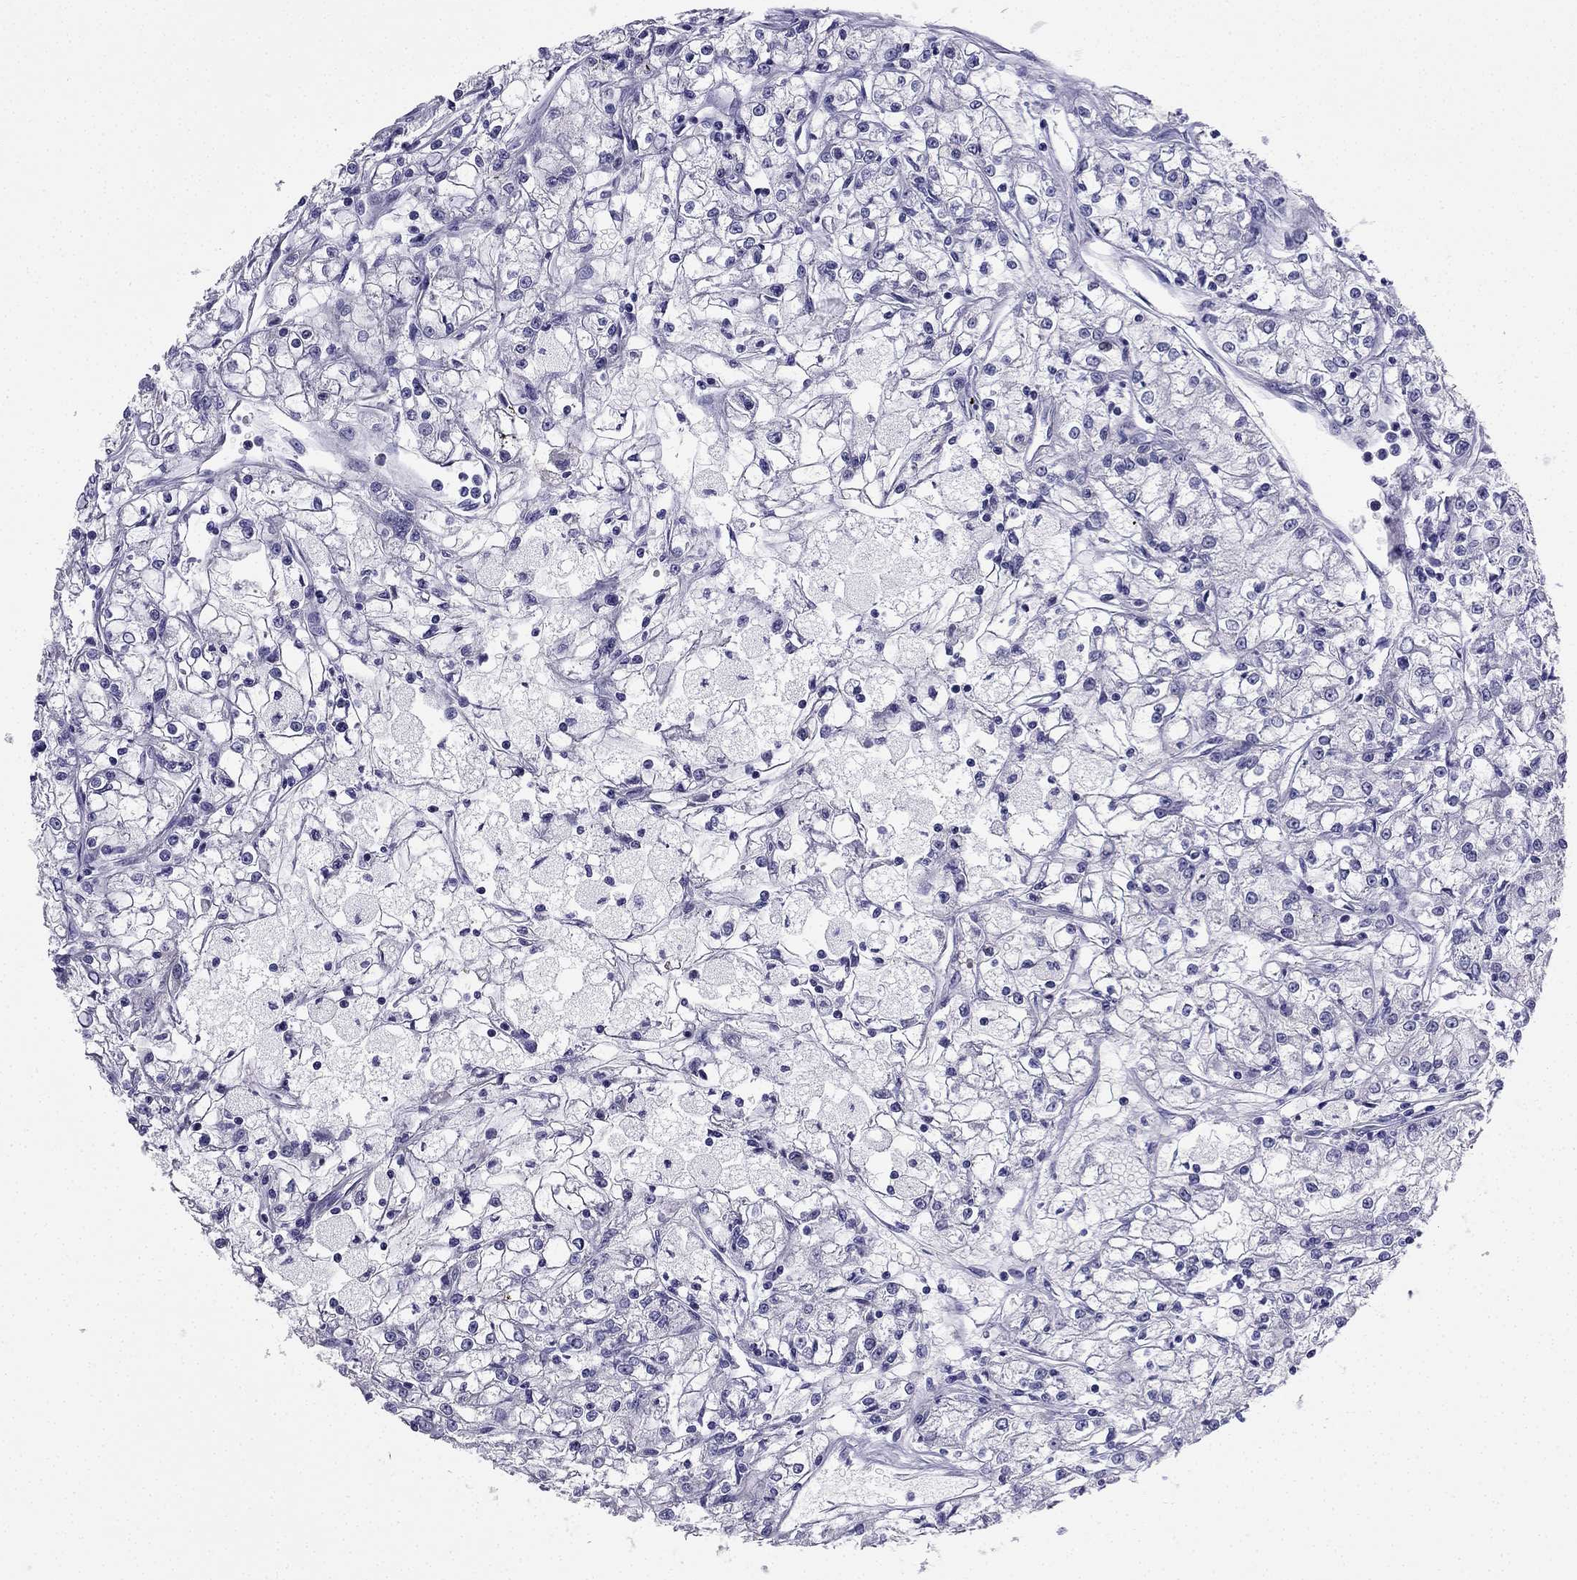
{"staining": {"intensity": "negative", "quantity": "none", "location": "none"}, "tissue": "renal cancer", "cell_type": "Tumor cells", "image_type": "cancer", "snomed": [{"axis": "morphology", "description": "Adenocarcinoma, NOS"}, {"axis": "topography", "description": "Kidney"}], "caption": "This is an immunohistochemistry (IHC) image of renal adenocarcinoma. There is no positivity in tumor cells.", "gene": "SLC18A2", "patient": {"sex": "female", "age": 59}}